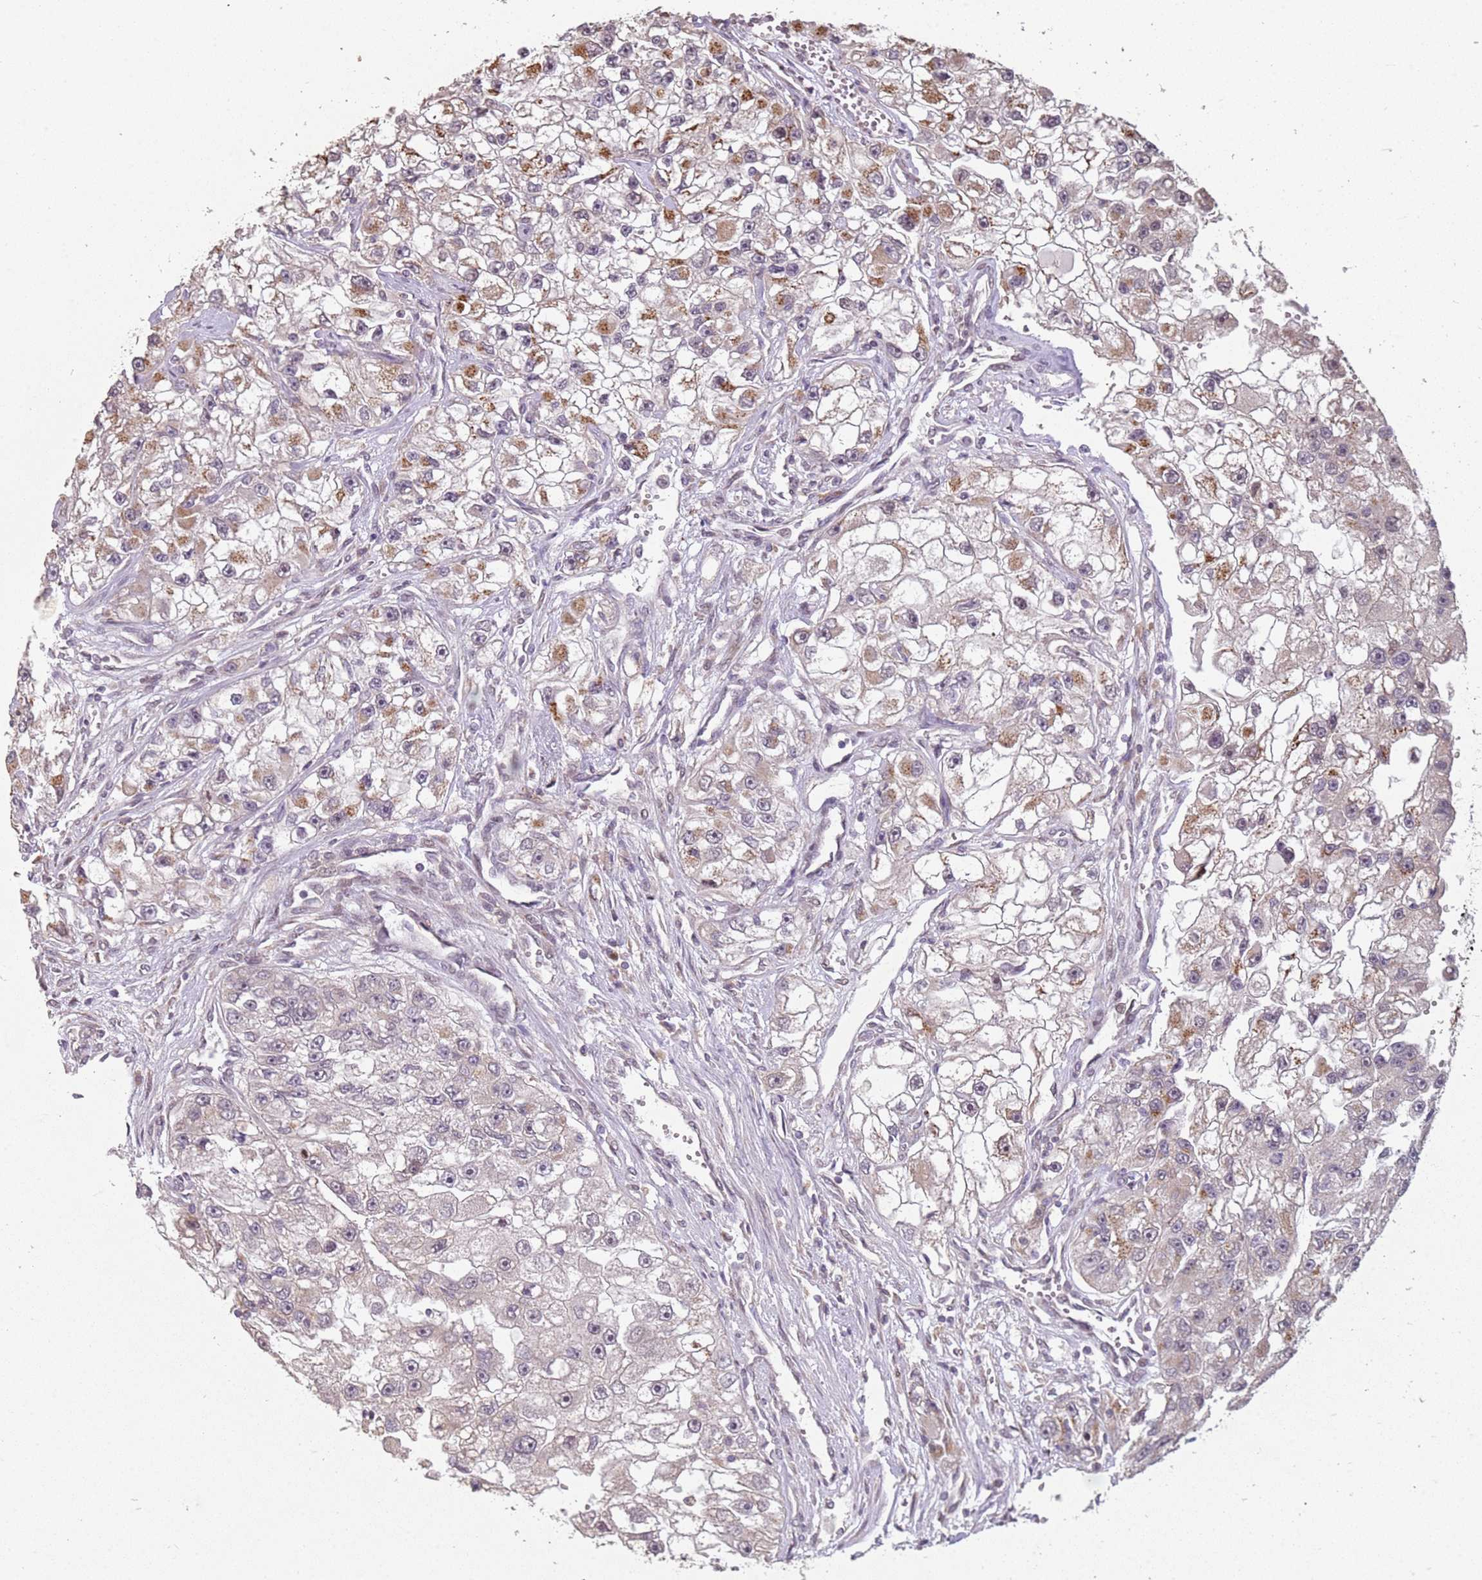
{"staining": {"intensity": "moderate", "quantity": "<25%", "location": "cytoplasmic/membranous"}, "tissue": "renal cancer", "cell_type": "Tumor cells", "image_type": "cancer", "snomed": [{"axis": "morphology", "description": "Adenocarcinoma, NOS"}, {"axis": "topography", "description": "Kidney"}], "caption": "A micrograph of renal cancer stained for a protein demonstrates moderate cytoplasmic/membranous brown staining in tumor cells.", "gene": "CHURC1", "patient": {"sex": "male", "age": 63}}